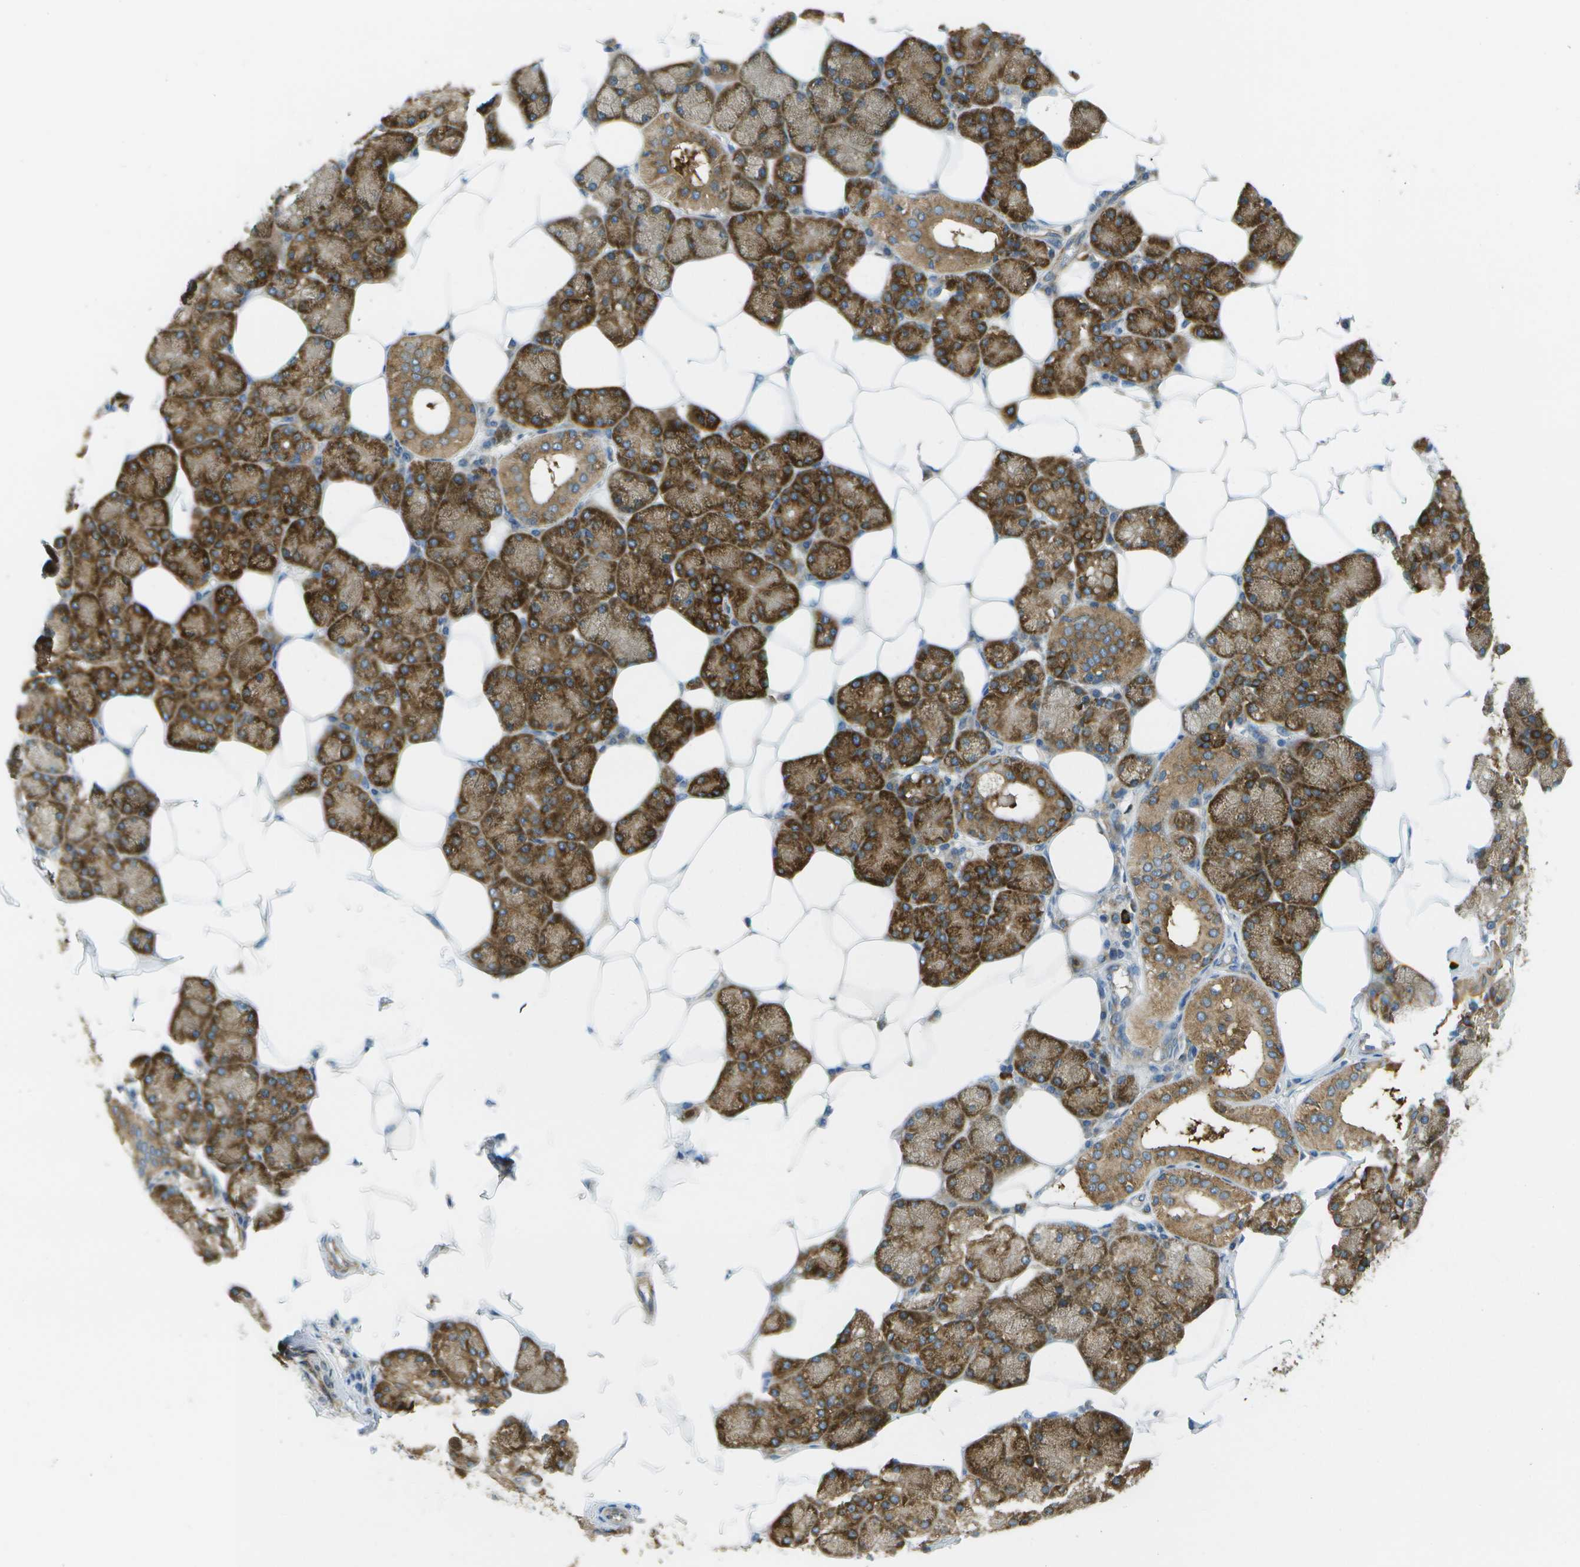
{"staining": {"intensity": "strong", "quantity": ">75%", "location": "cytoplasmic/membranous"}, "tissue": "salivary gland", "cell_type": "Glandular cells", "image_type": "normal", "snomed": [{"axis": "morphology", "description": "Normal tissue, NOS"}, {"axis": "topography", "description": "Salivary gland"}], "caption": "Immunohistochemical staining of normal salivary gland shows strong cytoplasmic/membranous protein expression in about >75% of glandular cells.", "gene": "WNK2", "patient": {"sex": "male", "age": 62}}